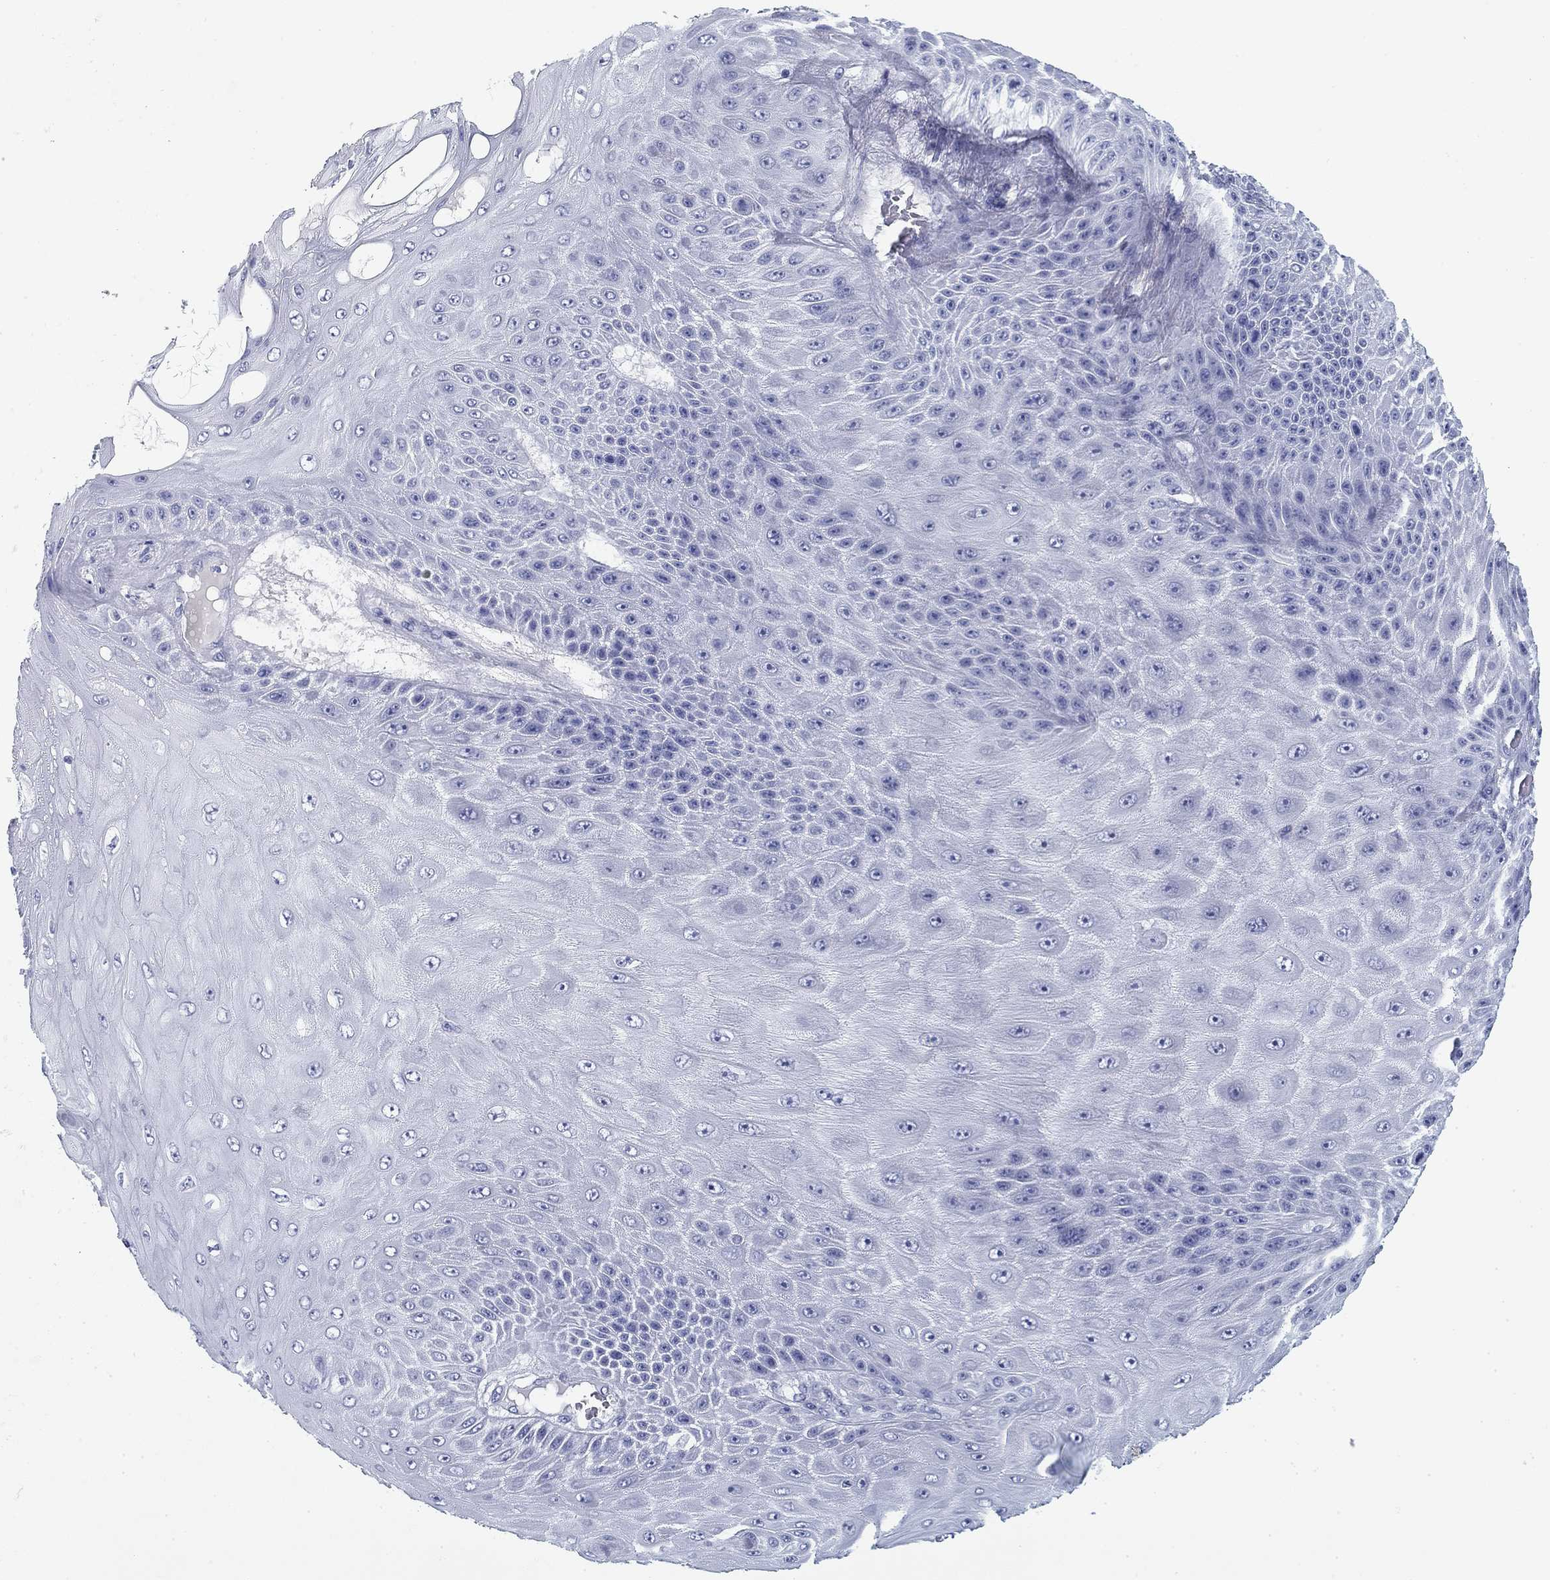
{"staining": {"intensity": "negative", "quantity": "none", "location": "none"}, "tissue": "skin cancer", "cell_type": "Tumor cells", "image_type": "cancer", "snomed": [{"axis": "morphology", "description": "Squamous cell carcinoma, NOS"}, {"axis": "topography", "description": "Skin"}], "caption": "High power microscopy image of an IHC micrograph of skin cancer, revealing no significant staining in tumor cells.", "gene": "CD79B", "patient": {"sex": "male", "age": 62}}